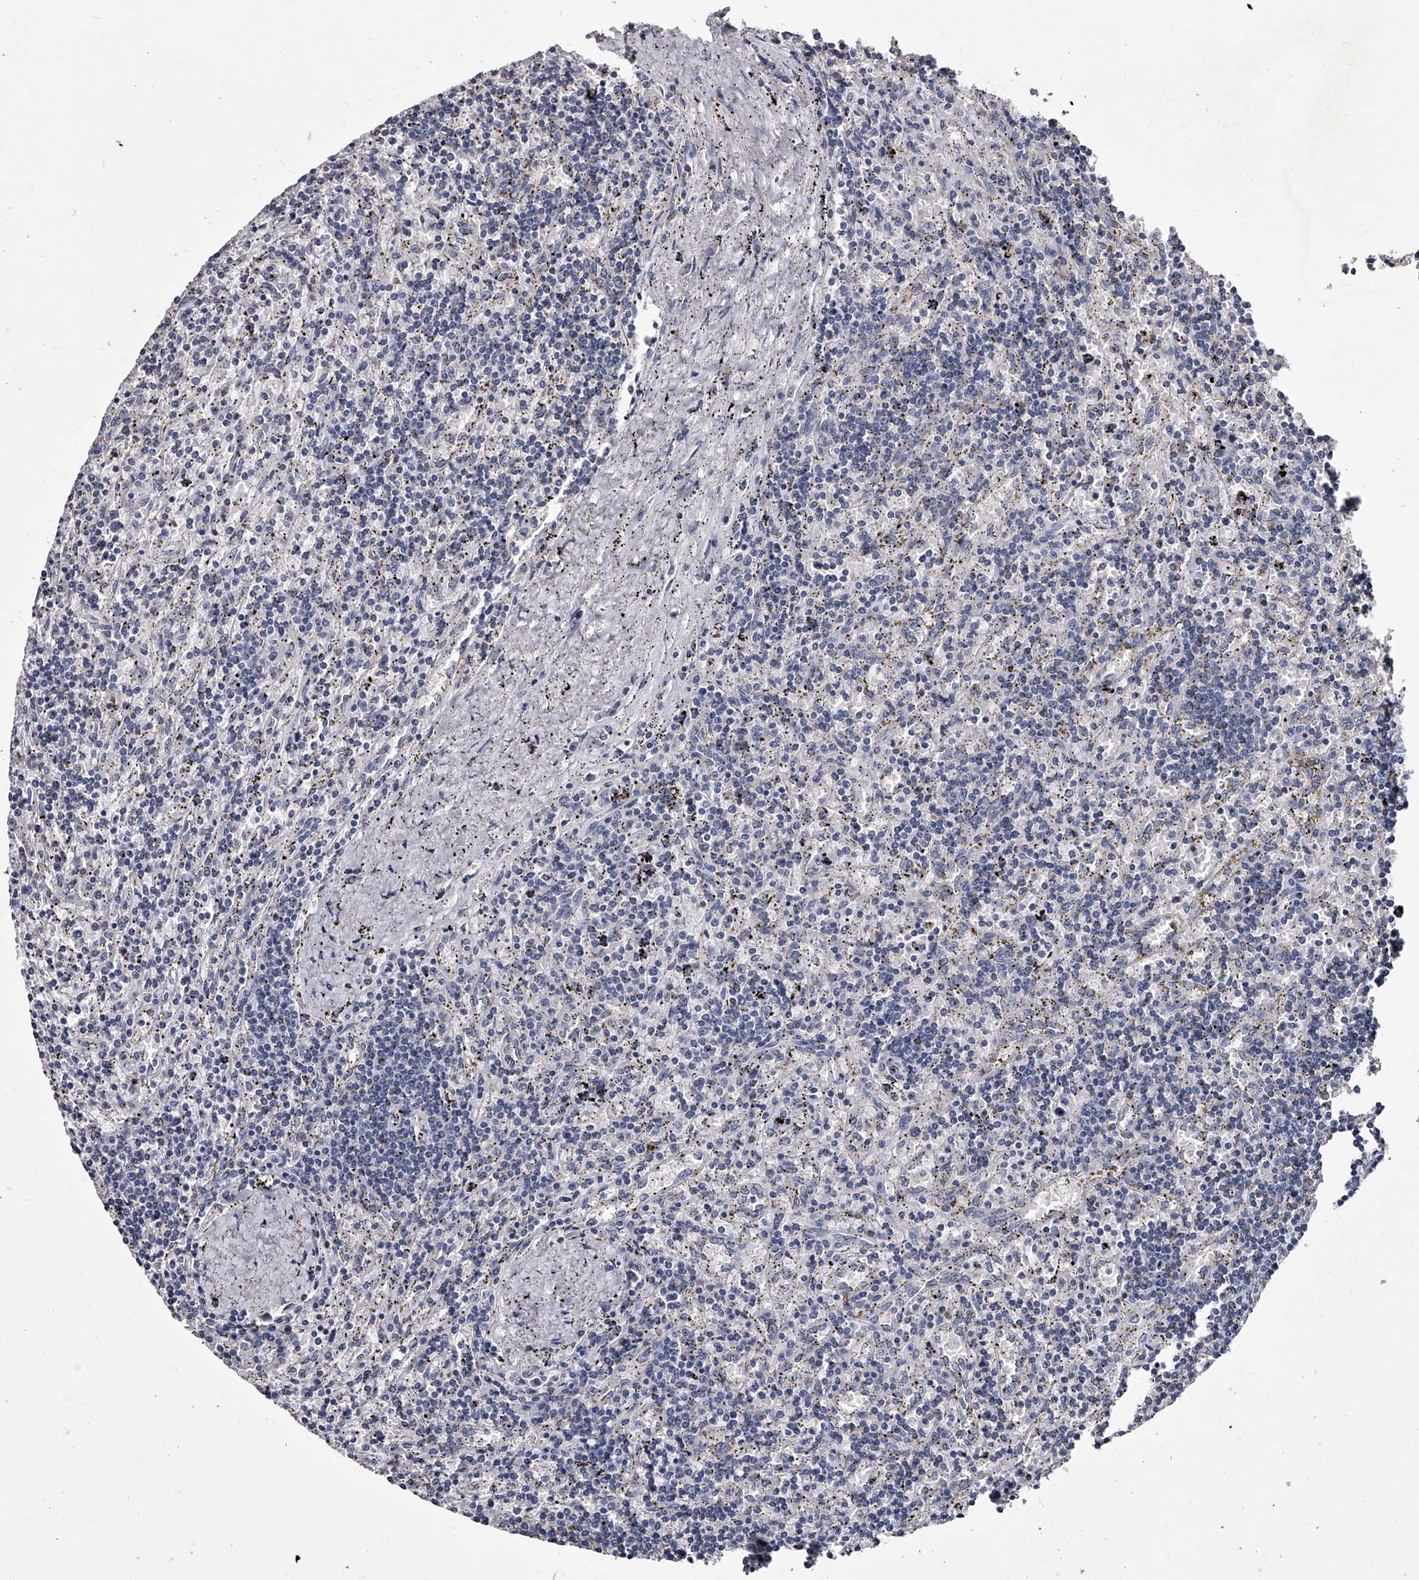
{"staining": {"intensity": "negative", "quantity": "none", "location": "none"}, "tissue": "lymphoma", "cell_type": "Tumor cells", "image_type": "cancer", "snomed": [{"axis": "morphology", "description": "Malignant lymphoma, non-Hodgkin's type, Low grade"}, {"axis": "topography", "description": "Spleen"}], "caption": "The image exhibits no significant staining in tumor cells of lymphoma.", "gene": "GAPVD1", "patient": {"sex": "male", "age": 76}}